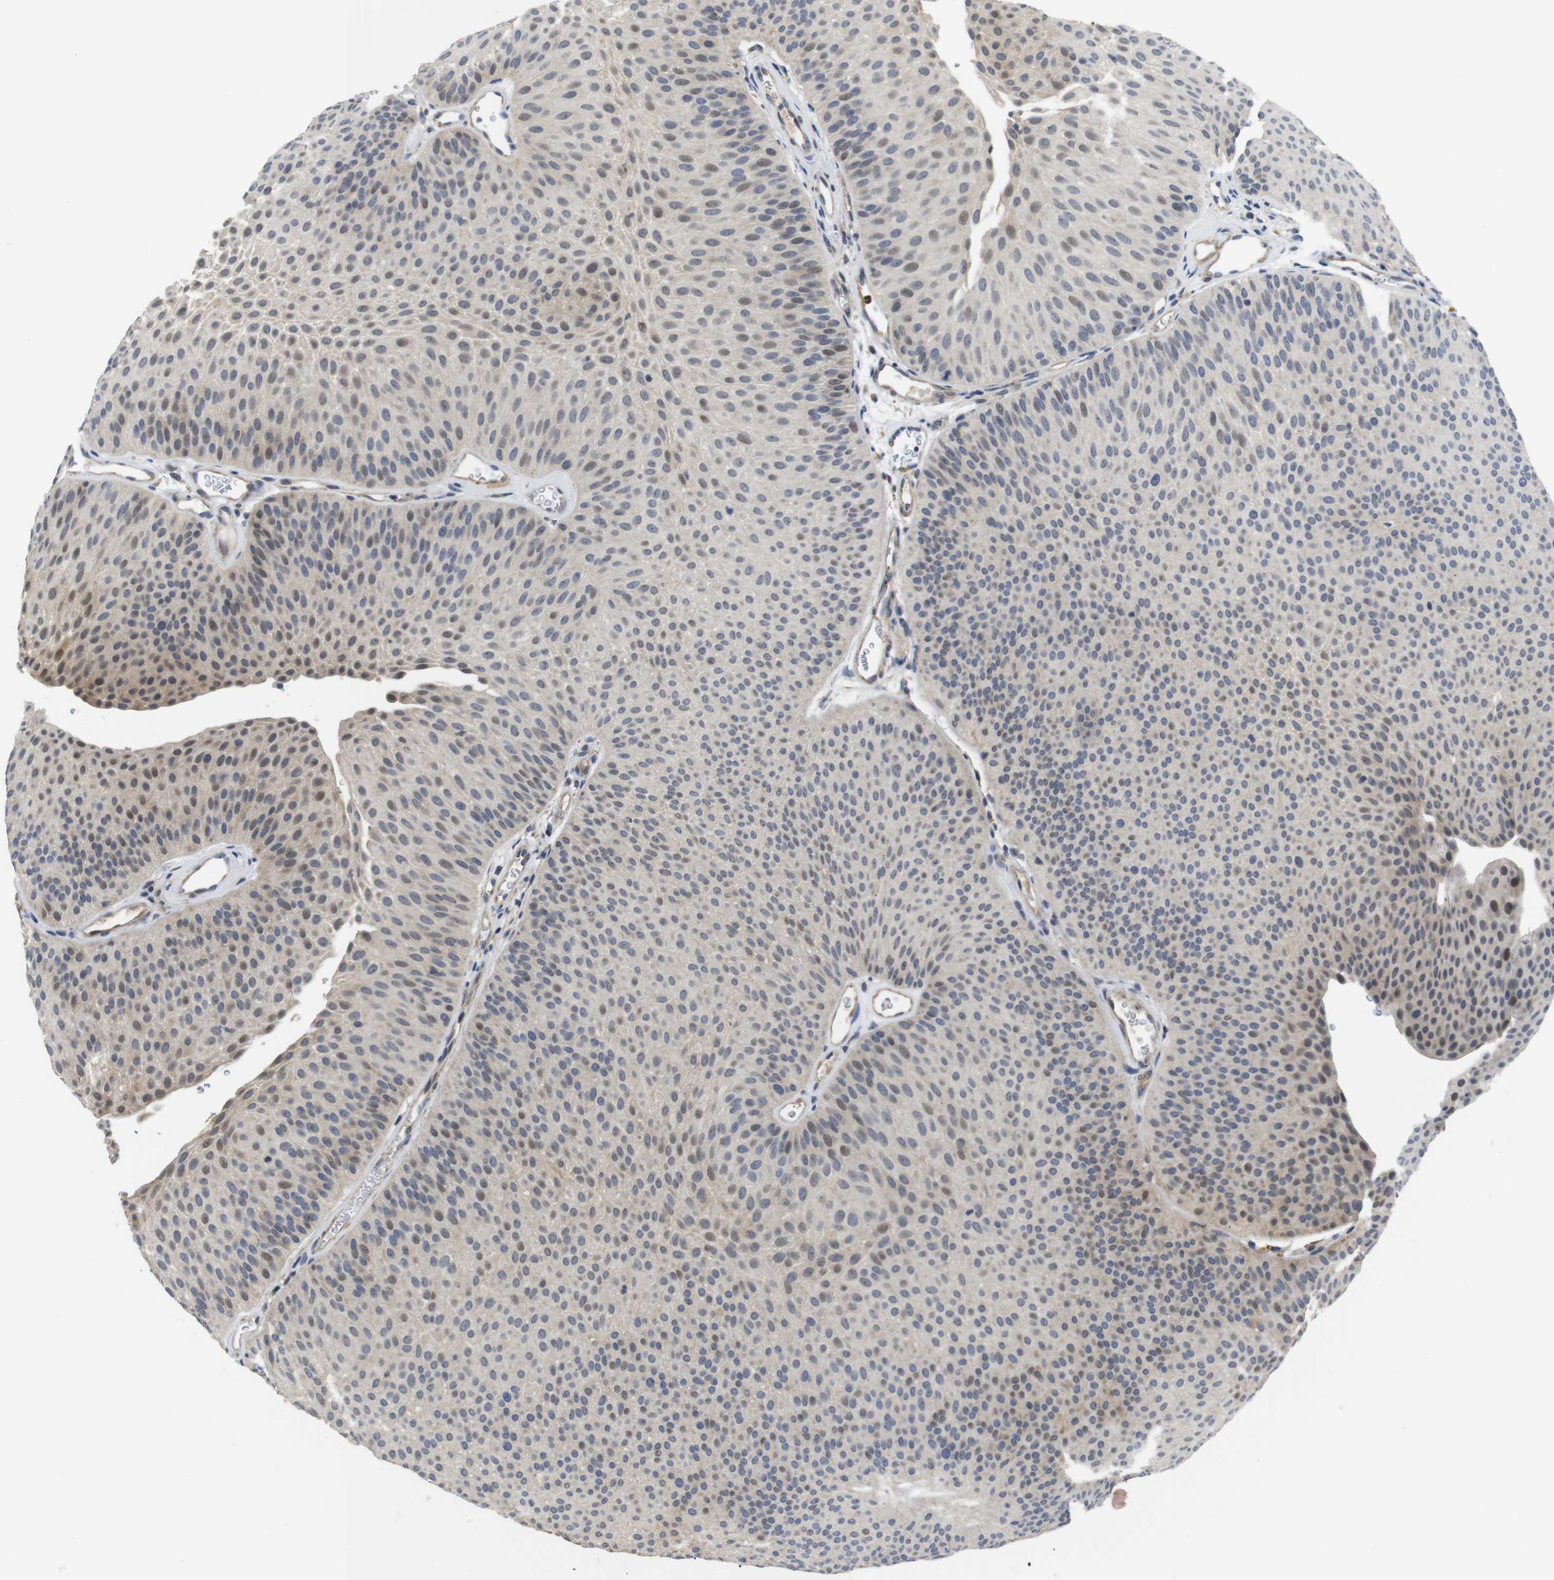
{"staining": {"intensity": "weak", "quantity": "25%-75%", "location": "cytoplasmic/membranous,nuclear"}, "tissue": "urothelial cancer", "cell_type": "Tumor cells", "image_type": "cancer", "snomed": [{"axis": "morphology", "description": "Urothelial carcinoma, Low grade"}, {"axis": "topography", "description": "Urinary bladder"}], "caption": "An image of low-grade urothelial carcinoma stained for a protein displays weak cytoplasmic/membranous and nuclear brown staining in tumor cells.", "gene": "FNTA", "patient": {"sex": "female", "age": 60}}